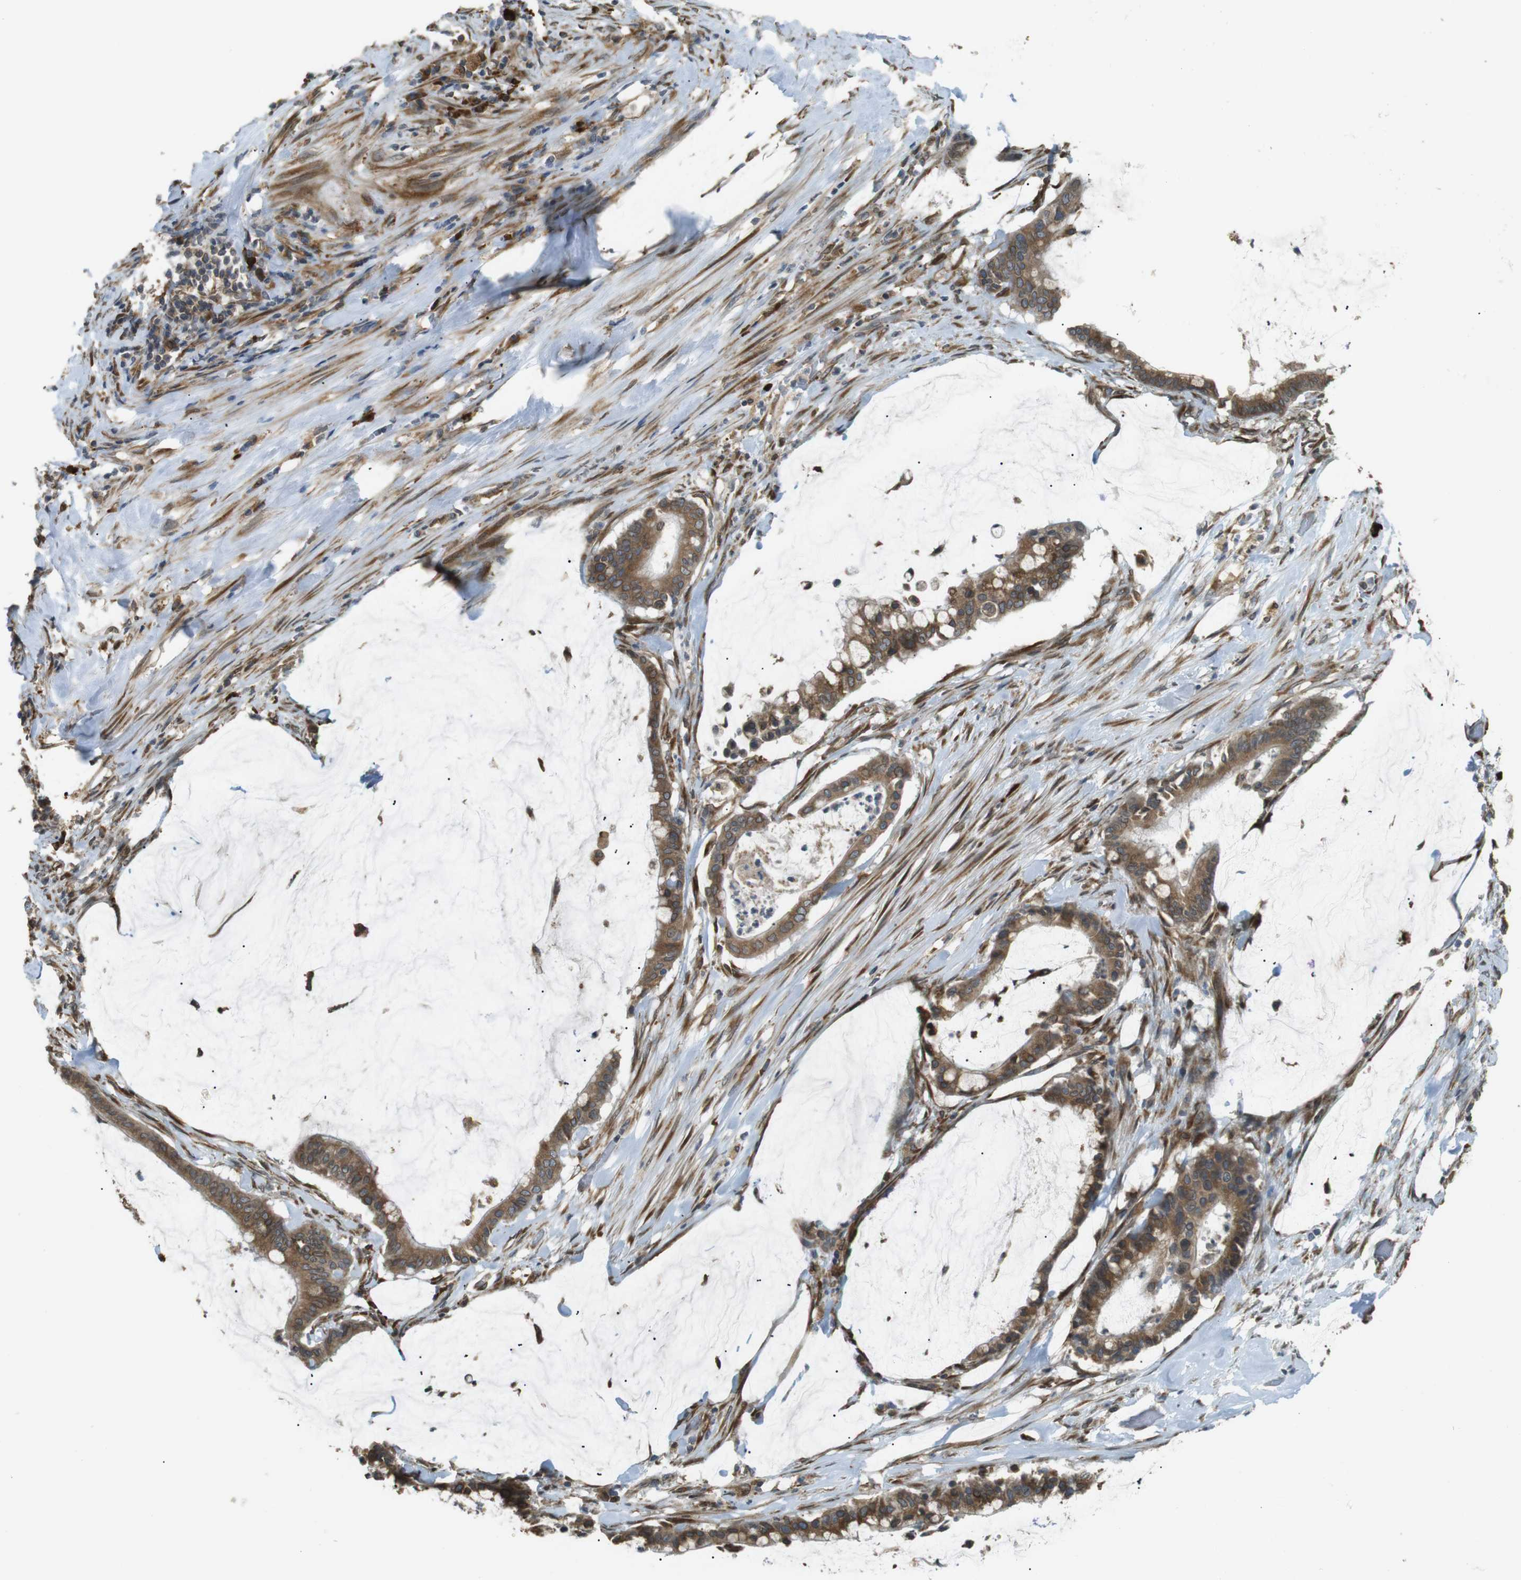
{"staining": {"intensity": "moderate", "quantity": ">75%", "location": "cytoplasmic/membranous"}, "tissue": "pancreatic cancer", "cell_type": "Tumor cells", "image_type": "cancer", "snomed": [{"axis": "morphology", "description": "Adenocarcinoma, NOS"}, {"axis": "topography", "description": "Pancreas"}], "caption": "This image demonstrates pancreatic cancer (adenocarcinoma) stained with immunohistochemistry to label a protein in brown. The cytoplasmic/membranous of tumor cells show moderate positivity for the protein. Nuclei are counter-stained blue.", "gene": "TMED4", "patient": {"sex": "male", "age": 41}}